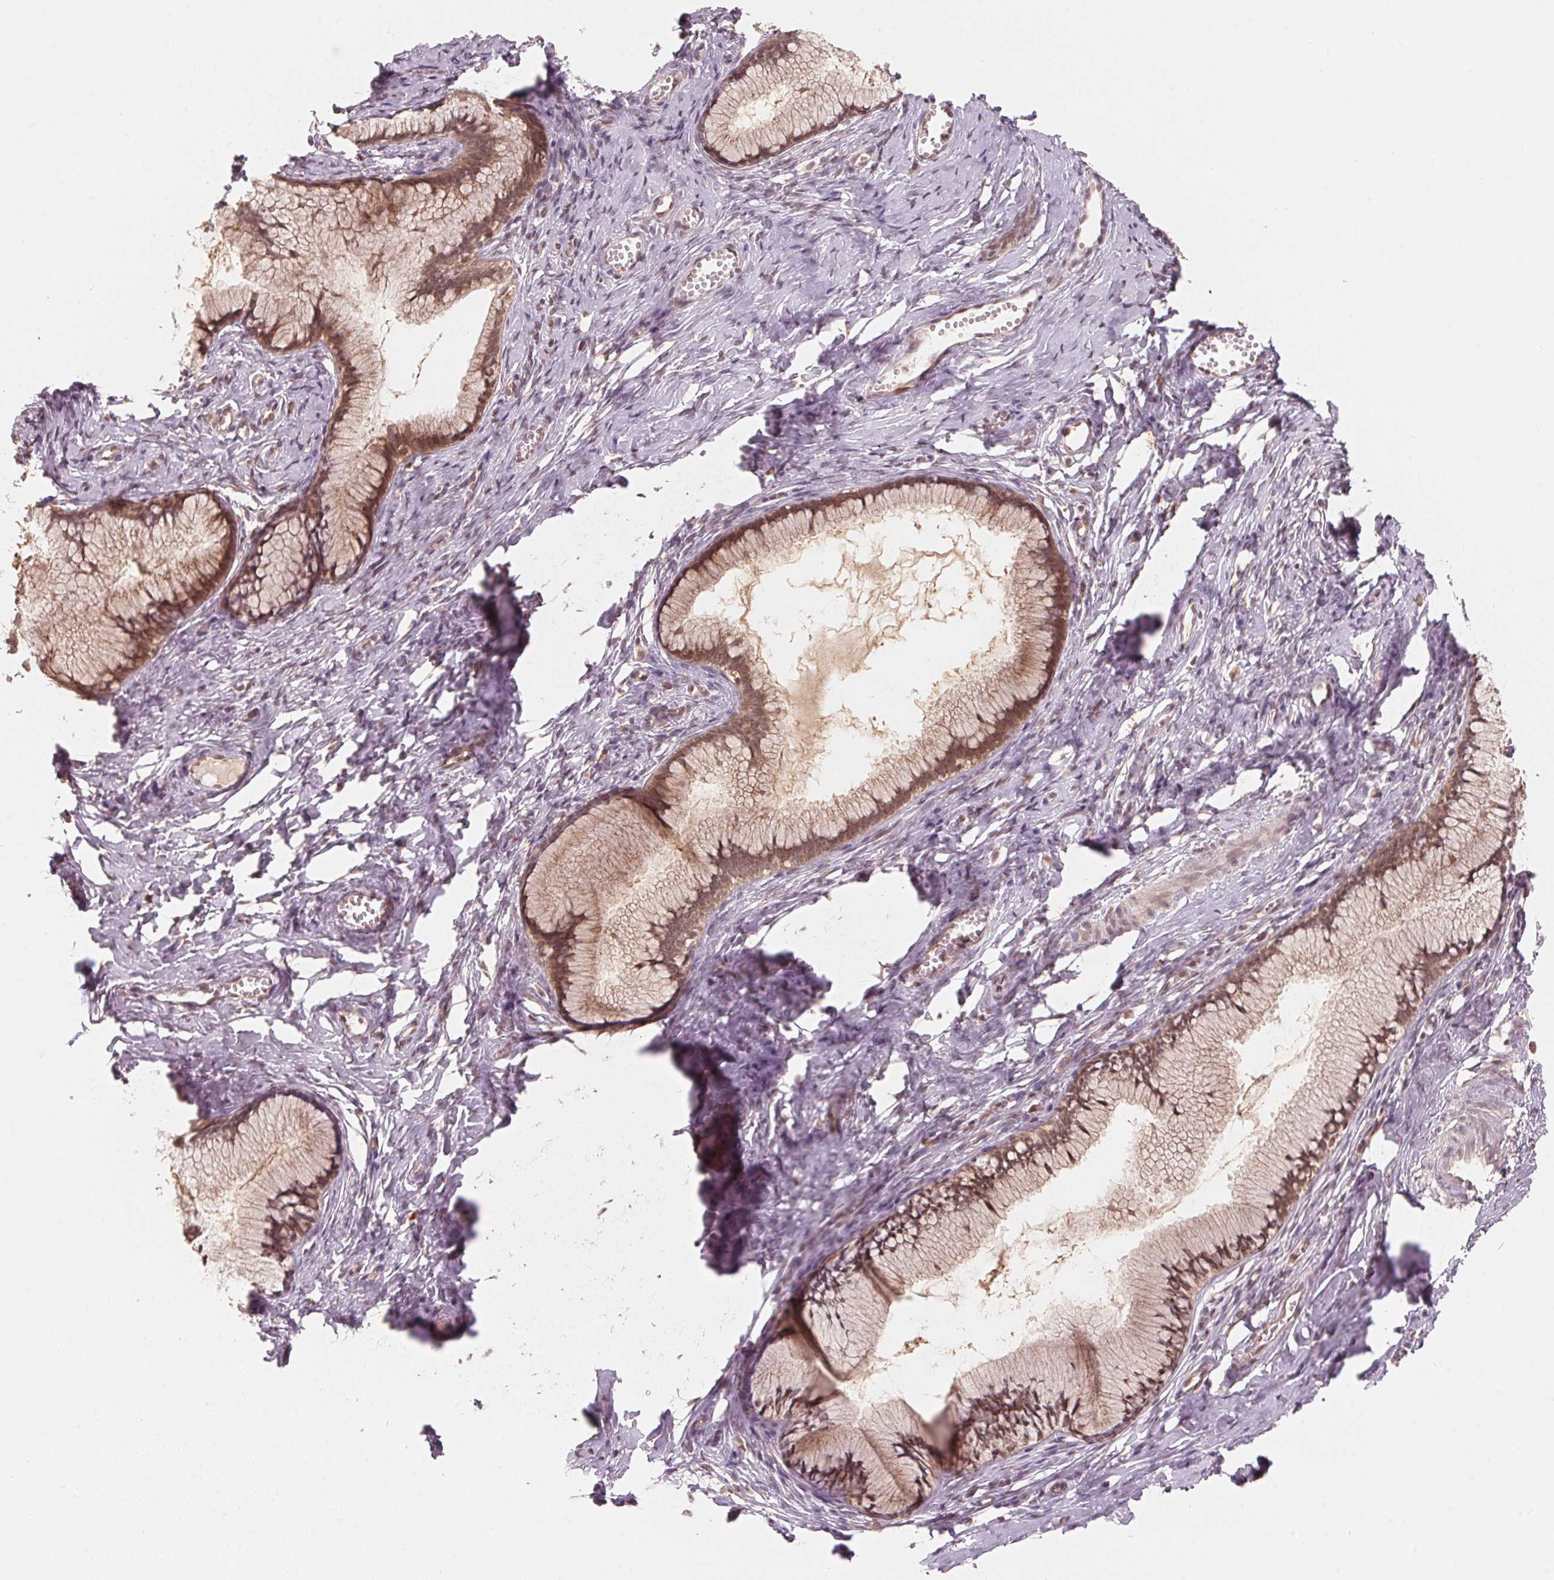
{"staining": {"intensity": "moderate", "quantity": ">75%", "location": "cytoplasmic/membranous"}, "tissue": "cervix", "cell_type": "Glandular cells", "image_type": "normal", "snomed": [{"axis": "morphology", "description": "Normal tissue, NOS"}, {"axis": "topography", "description": "Cervix"}], "caption": "Glandular cells show medium levels of moderate cytoplasmic/membranous positivity in approximately >75% of cells in normal human cervix.", "gene": "C2orf73", "patient": {"sex": "female", "age": 40}}